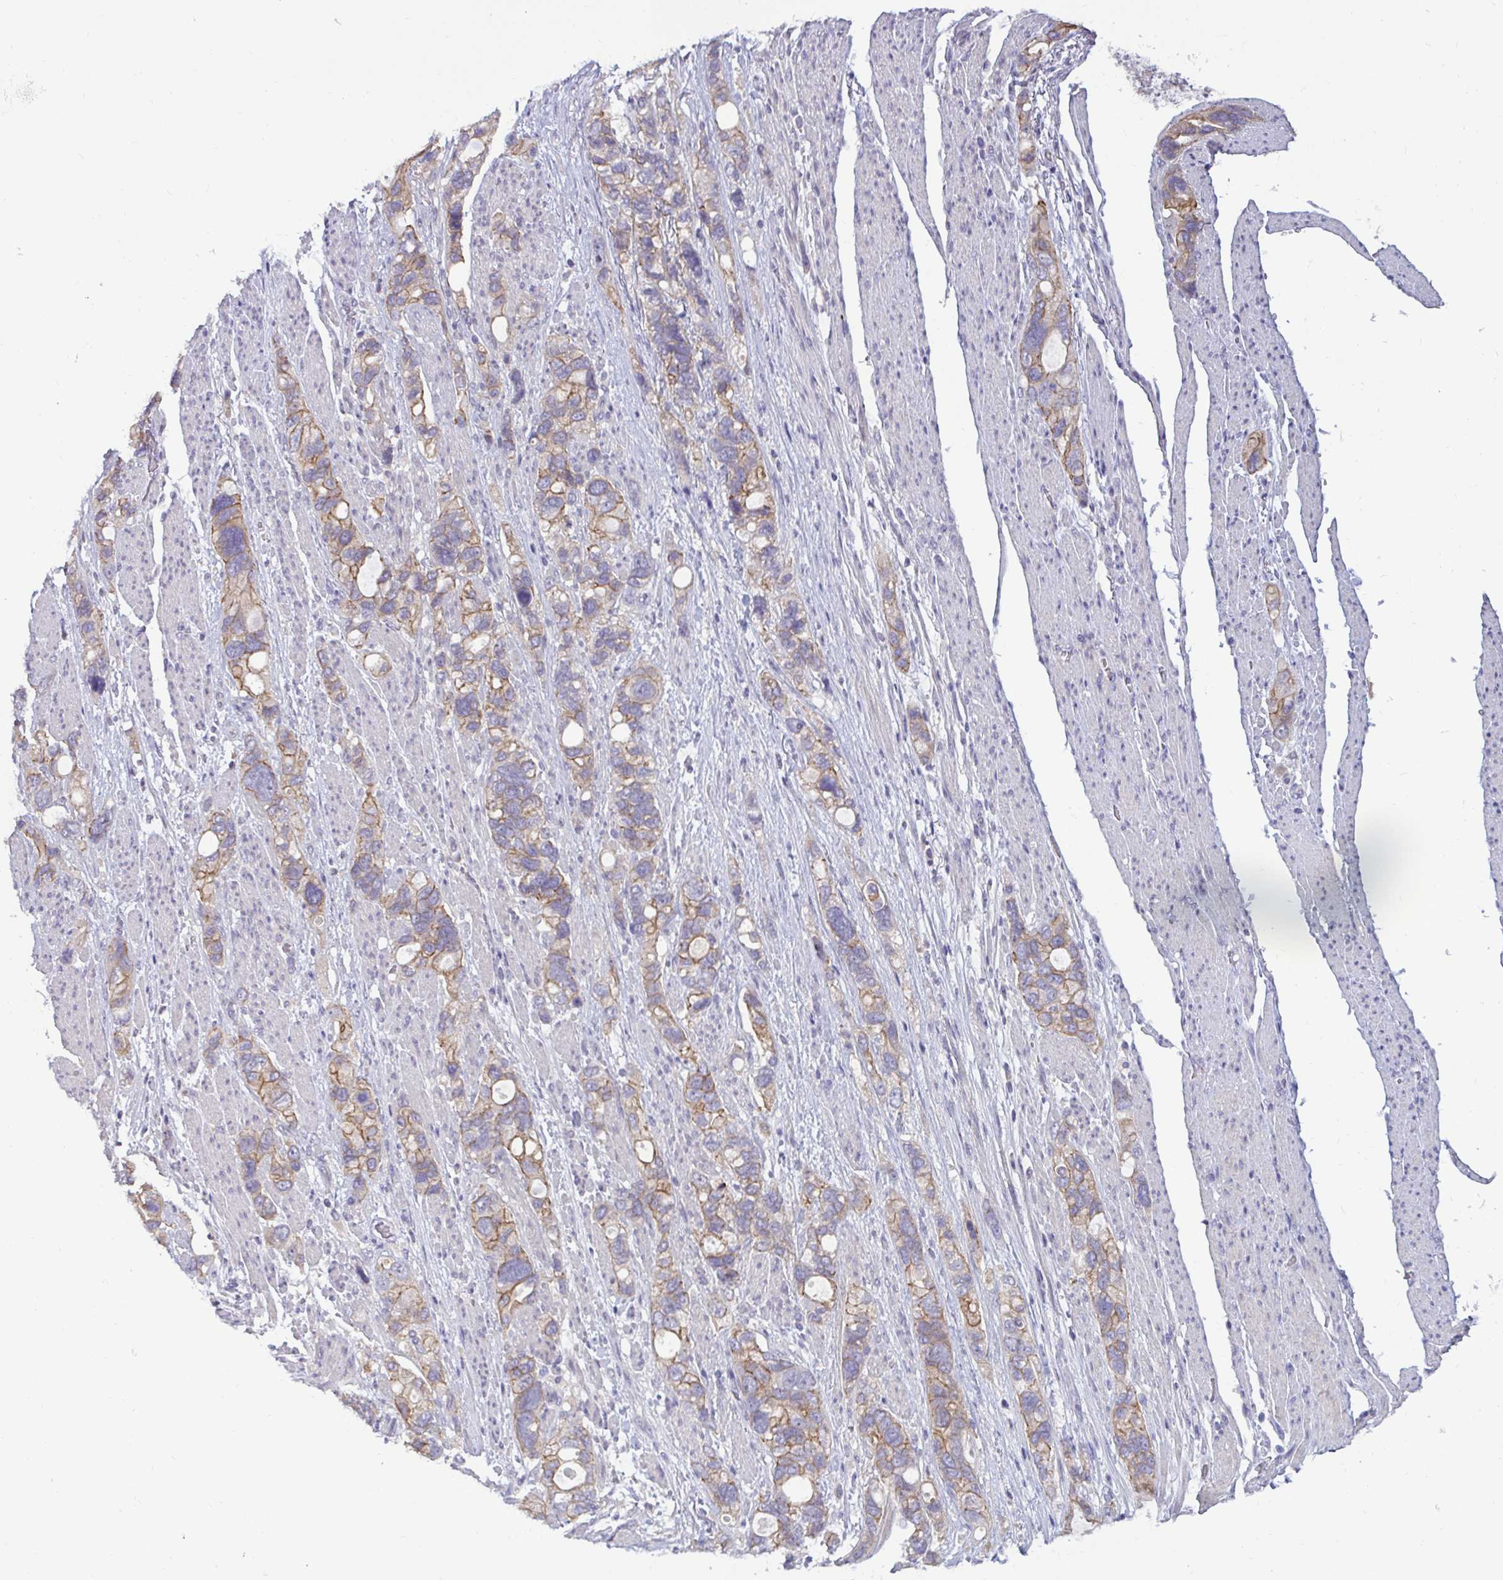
{"staining": {"intensity": "moderate", "quantity": "<25%", "location": "cytoplasmic/membranous"}, "tissue": "stomach cancer", "cell_type": "Tumor cells", "image_type": "cancer", "snomed": [{"axis": "morphology", "description": "Adenocarcinoma, NOS"}, {"axis": "topography", "description": "Stomach, upper"}], "caption": "A histopathology image showing moderate cytoplasmic/membranous positivity in about <25% of tumor cells in stomach adenocarcinoma, as visualized by brown immunohistochemical staining.", "gene": "GSTM1", "patient": {"sex": "female", "age": 81}}